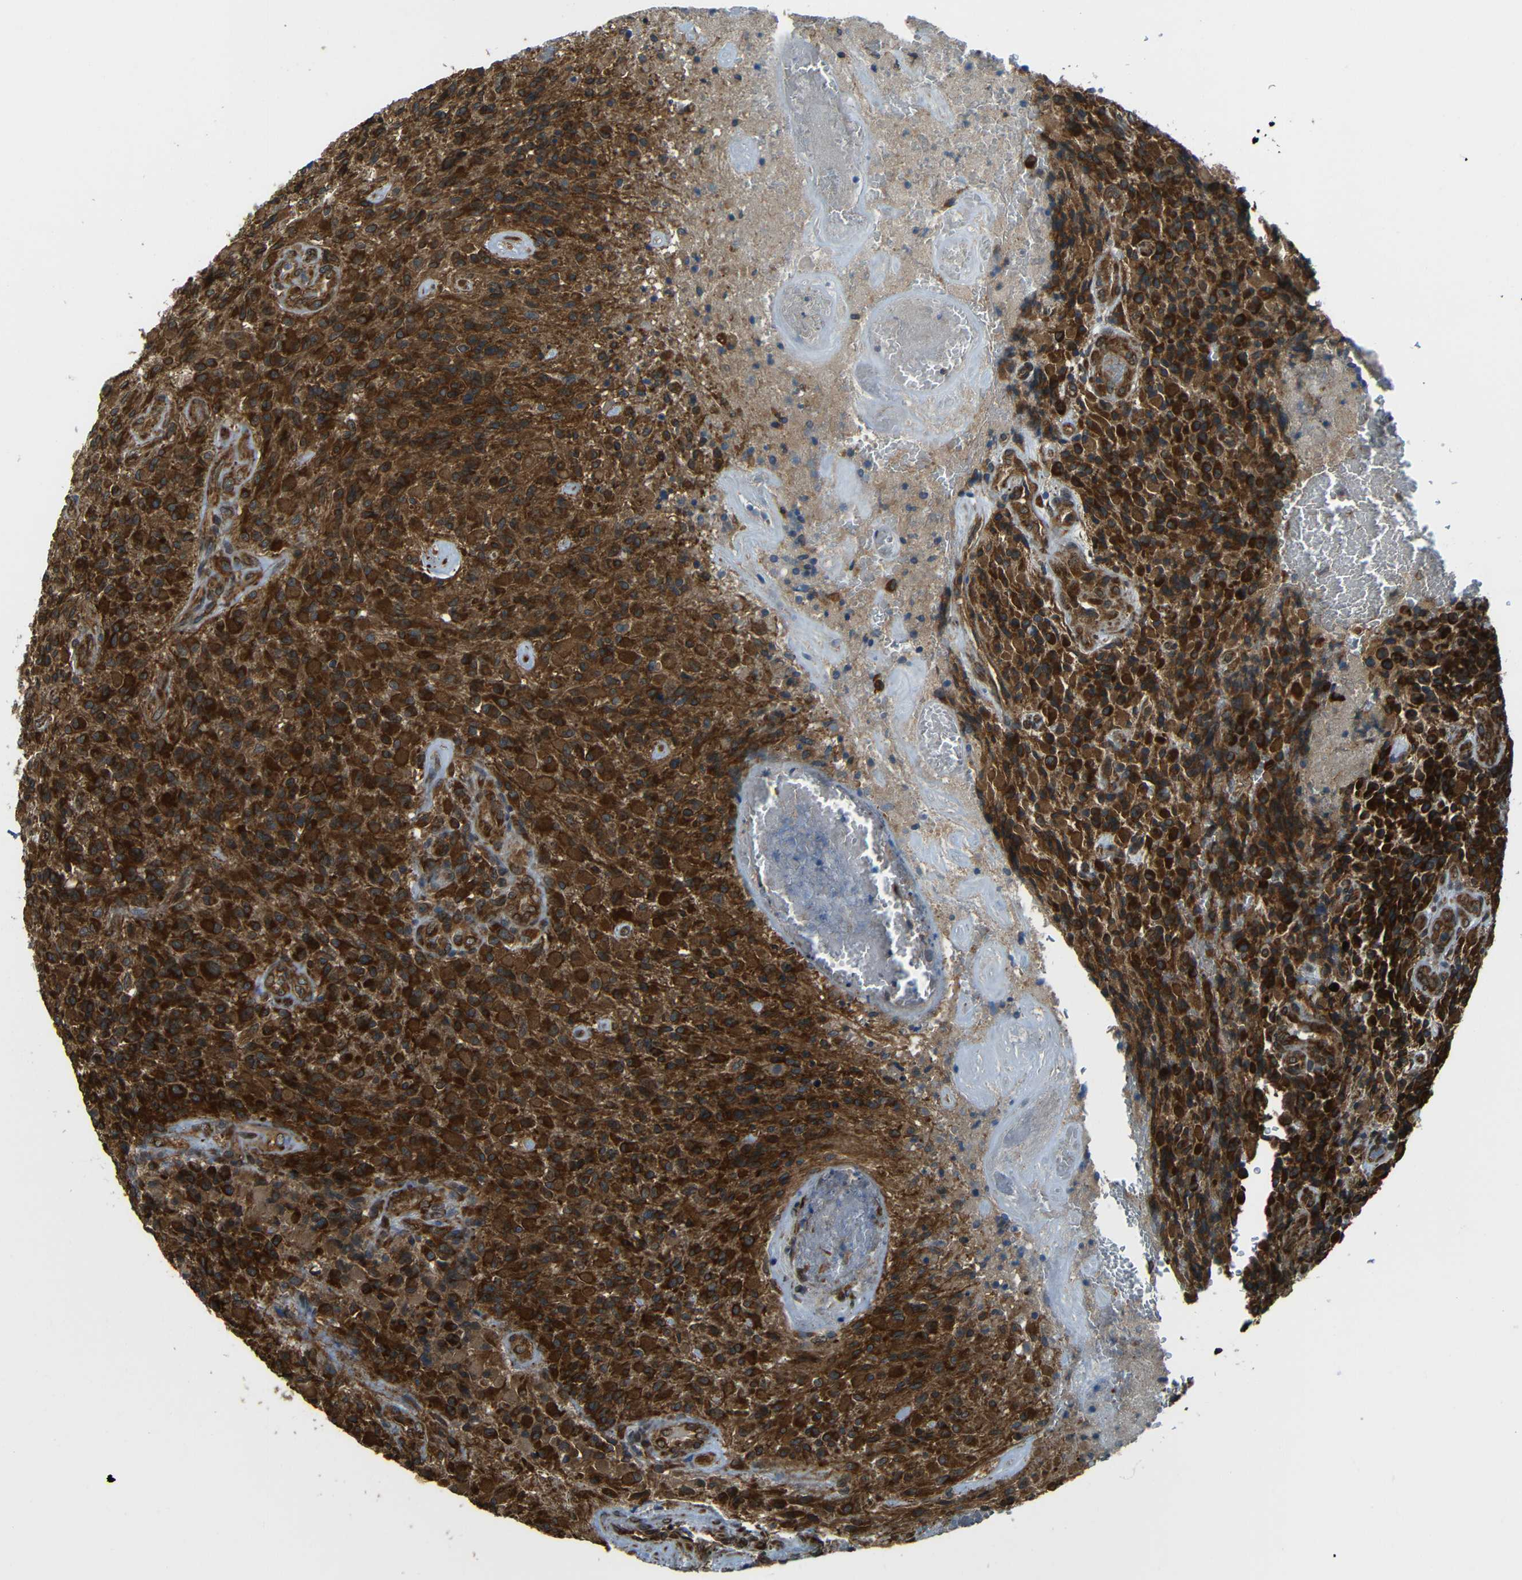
{"staining": {"intensity": "strong", "quantity": ">75%", "location": "cytoplasmic/membranous"}, "tissue": "glioma", "cell_type": "Tumor cells", "image_type": "cancer", "snomed": [{"axis": "morphology", "description": "Glioma, malignant, High grade"}, {"axis": "topography", "description": "Brain"}], "caption": "Human high-grade glioma (malignant) stained for a protein (brown) reveals strong cytoplasmic/membranous positive staining in approximately >75% of tumor cells.", "gene": "VAPB", "patient": {"sex": "male", "age": 71}}